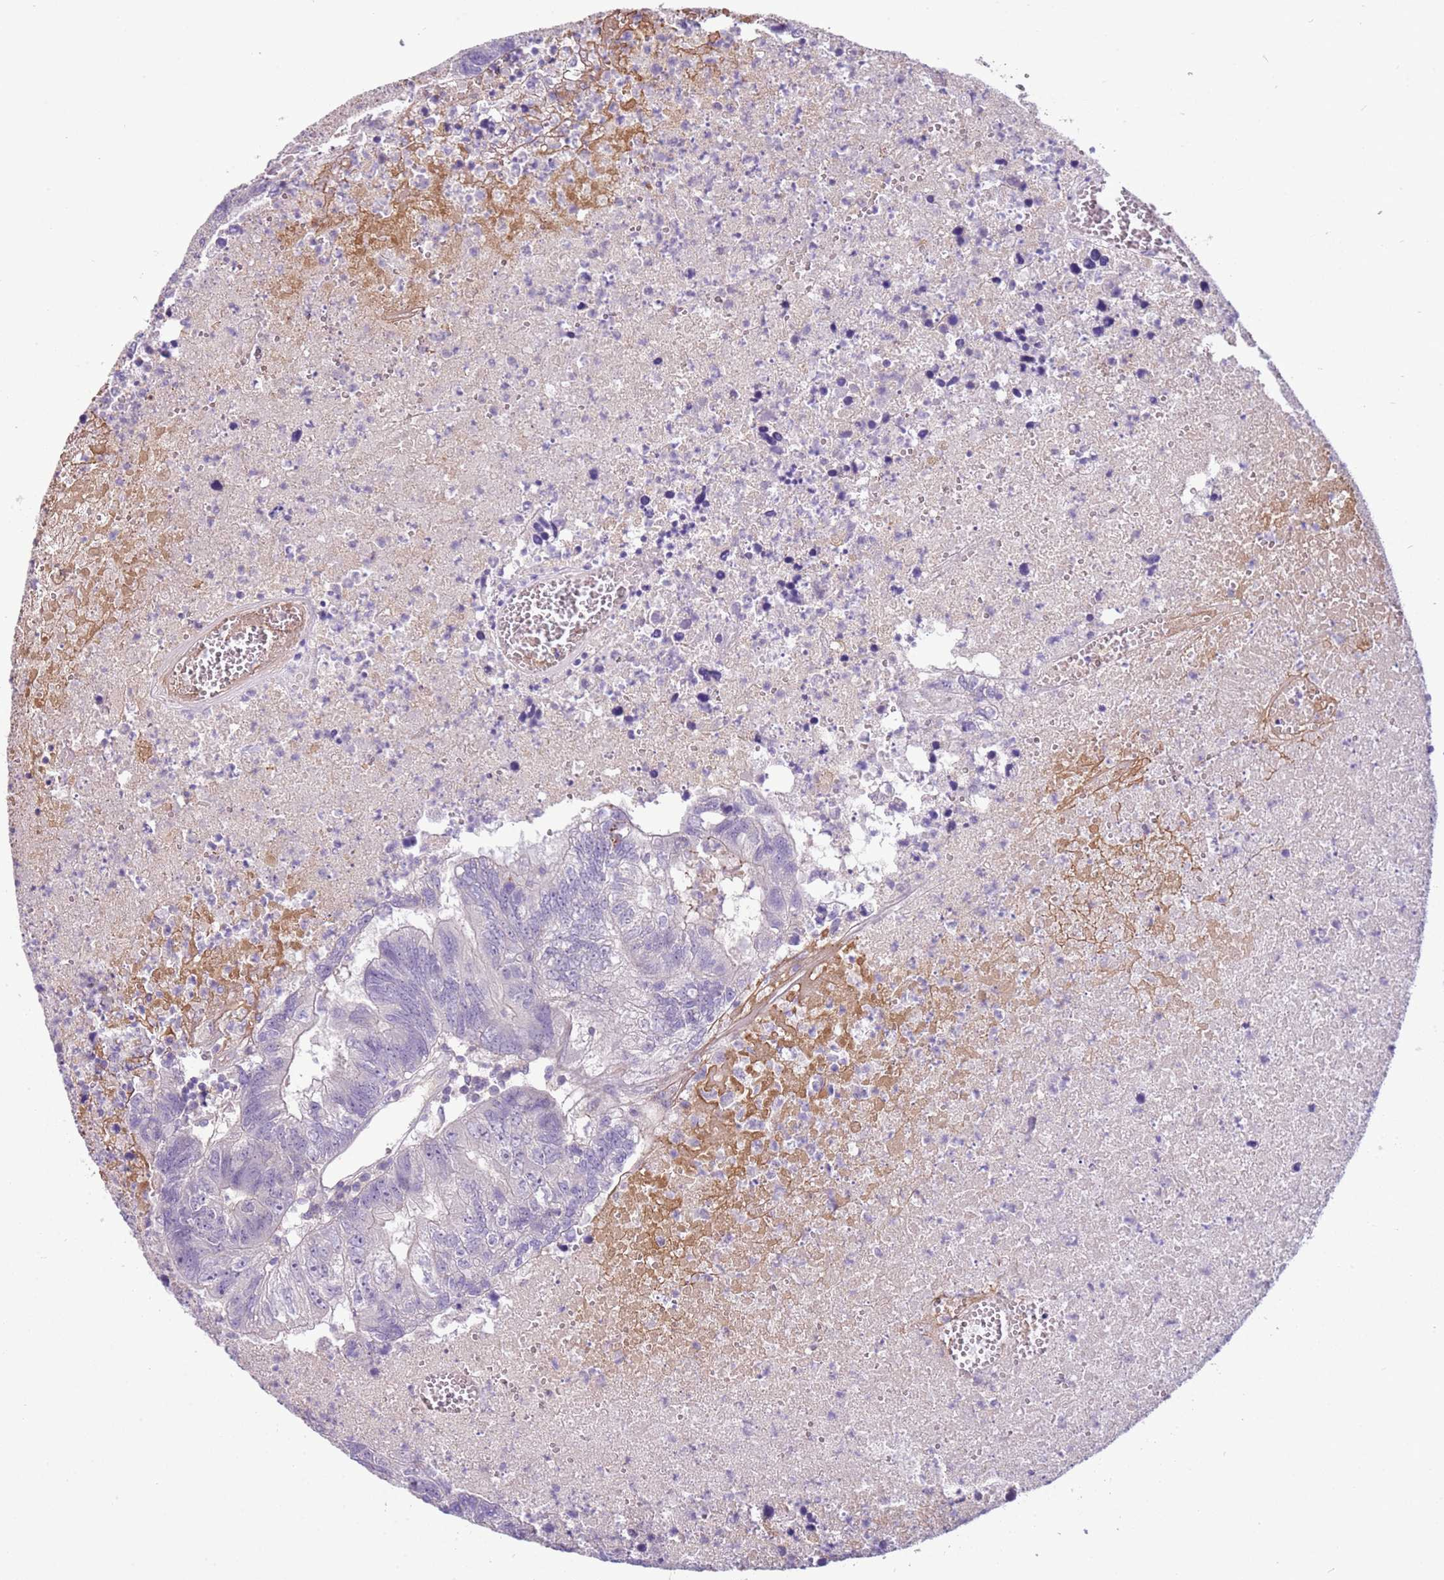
{"staining": {"intensity": "negative", "quantity": "none", "location": "none"}, "tissue": "colorectal cancer", "cell_type": "Tumor cells", "image_type": "cancer", "snomed": [{"axis": "morphology", "description": "Adenocarcinoma, NOS"}, {"axis": "topography", "description": "Colon"}], "caption": "Tumor cells are negative for protein expression in human colorectal cancer (adenocarcinoma).", "gene": "SCAMP5", "patient": {"sex": "female", "age": 48}}